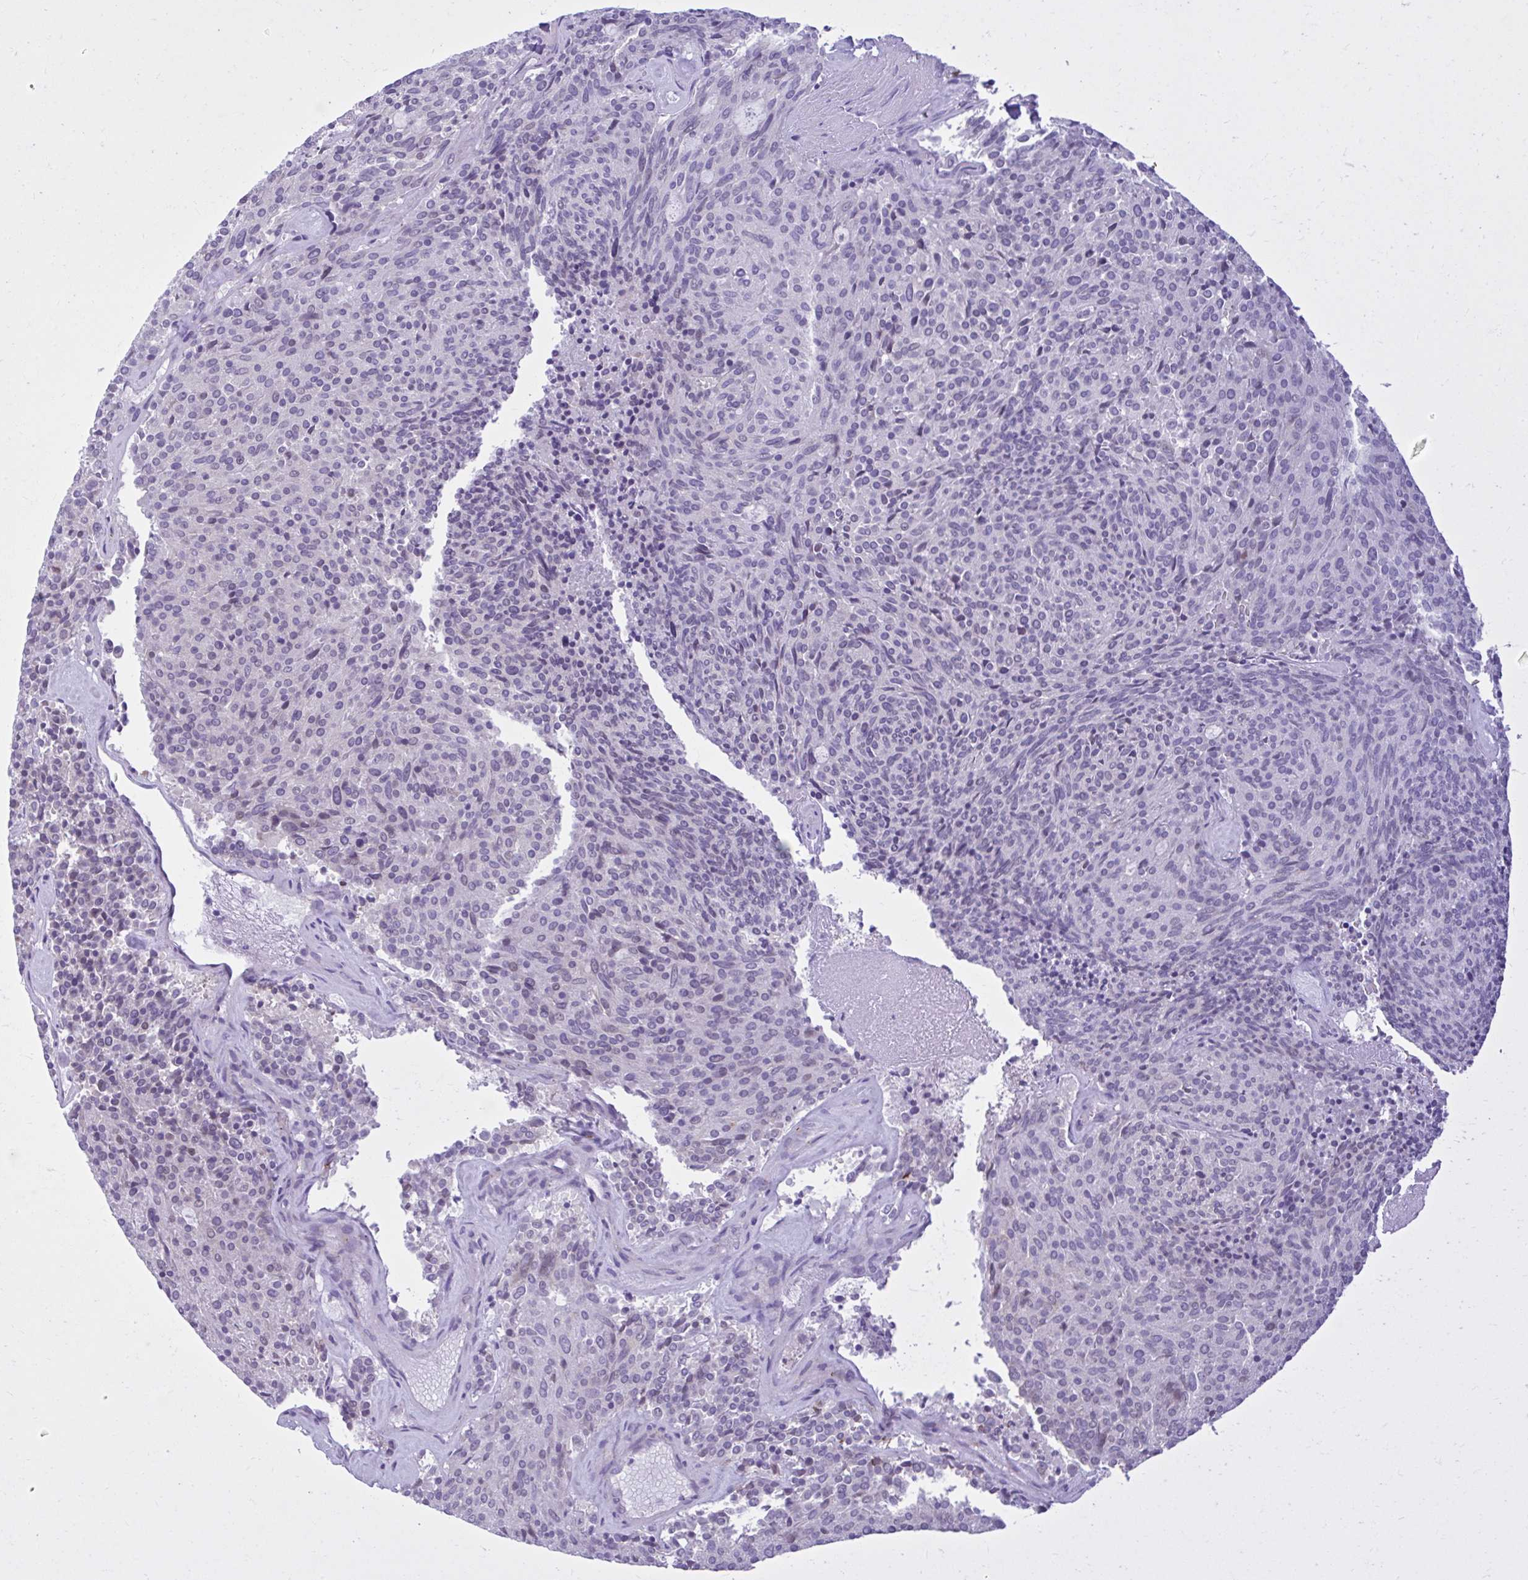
{"staining": {"intensity": "negative", "quantity": "none", "location": "none"}, "tissue": "carcinoid", "cell_type": "Tumor cells", "image_type": "cancer", "snomed": [{"axis": "morphology", "description": "Carcinoid, malignant, NOS"}, {"axis": "topography", "description": "Pancreas"}], "caption": "High power microscopy histopathology image of an immunohistochemistry (IHC) histopathology image of carcinoid, revealing no significant positivity in tumor cells.", "gene": "FAM153A", "patient": {"sex": "female", "age": 54}}